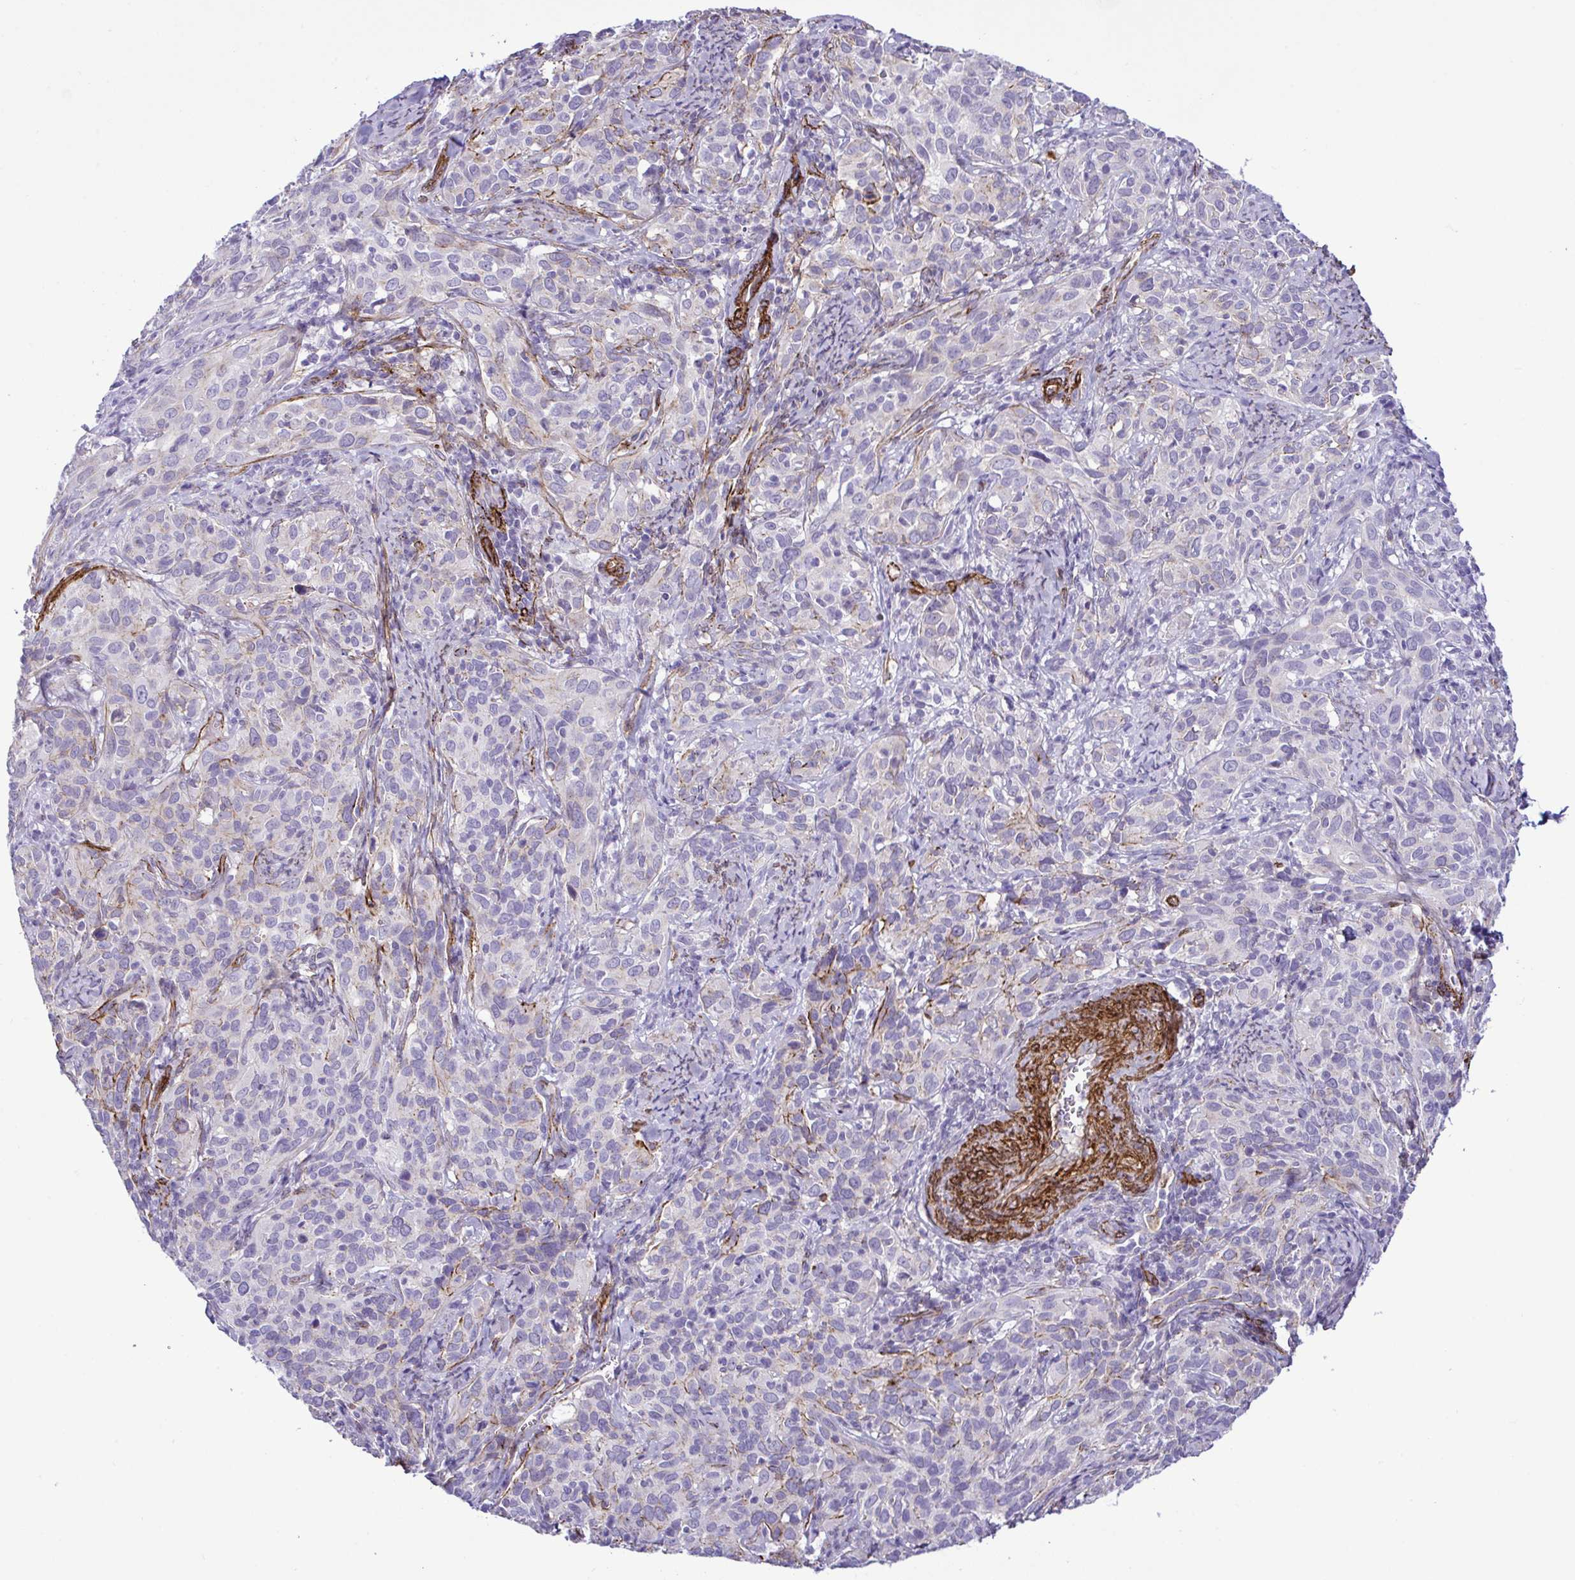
{"staining": {"intensity": "negative", "quantity": "none", "location": "none"}, "tissue": "cervical cancer", "cell_type": "Tumor cells", "image_type": "cancer", "snomed": [{"axis": "morphology", "description": "Squamous cell carcinoma, NOS"}, {"axis": "topography", "description": "Cervix"}], "caption": "Cervical cancer stained for a protein using immunohistochemistry (IHC) displays no staining tumor cells.", "gene": "SYNPO2L", "patient": {"sex": "female", "age": 51}}